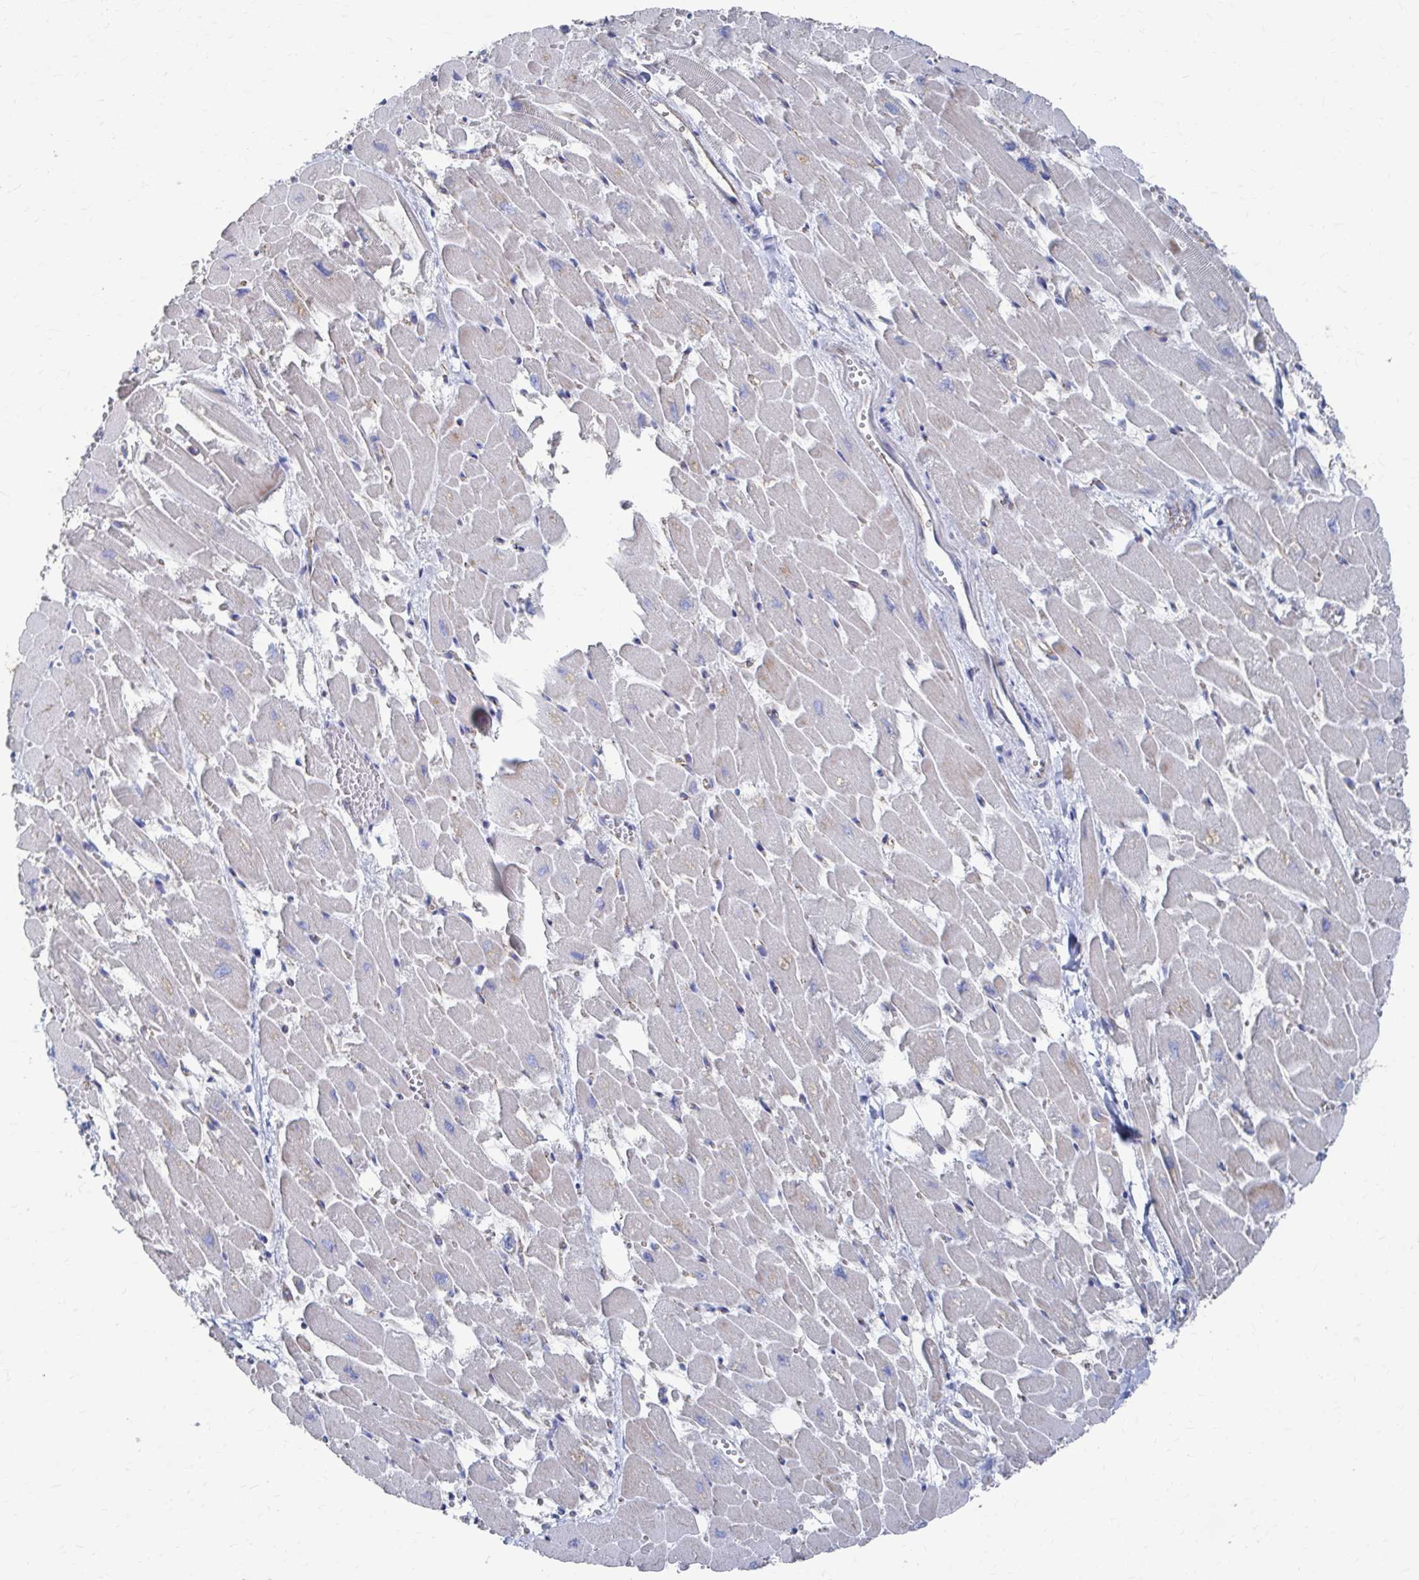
{"staining": {"intensity": "weak", "quantity": "<25%", "location": "cytoplasmic/membranous"}, "tissue": "heart muscle", "cell_type": "Cardiomyocytes", "image_type": "normal", "snomed": [{"axis": "morphology", "description": "Normal tissue, NOS"}, {"axis": "topography", "description": "Heart"}], "caption": "DAB immunohistochemical staining of benign heart muscle displays no significant staining in cardiomyocytes.", "gene": "PLEKHG7", "patient": {"sex": "female", "age": 52}}